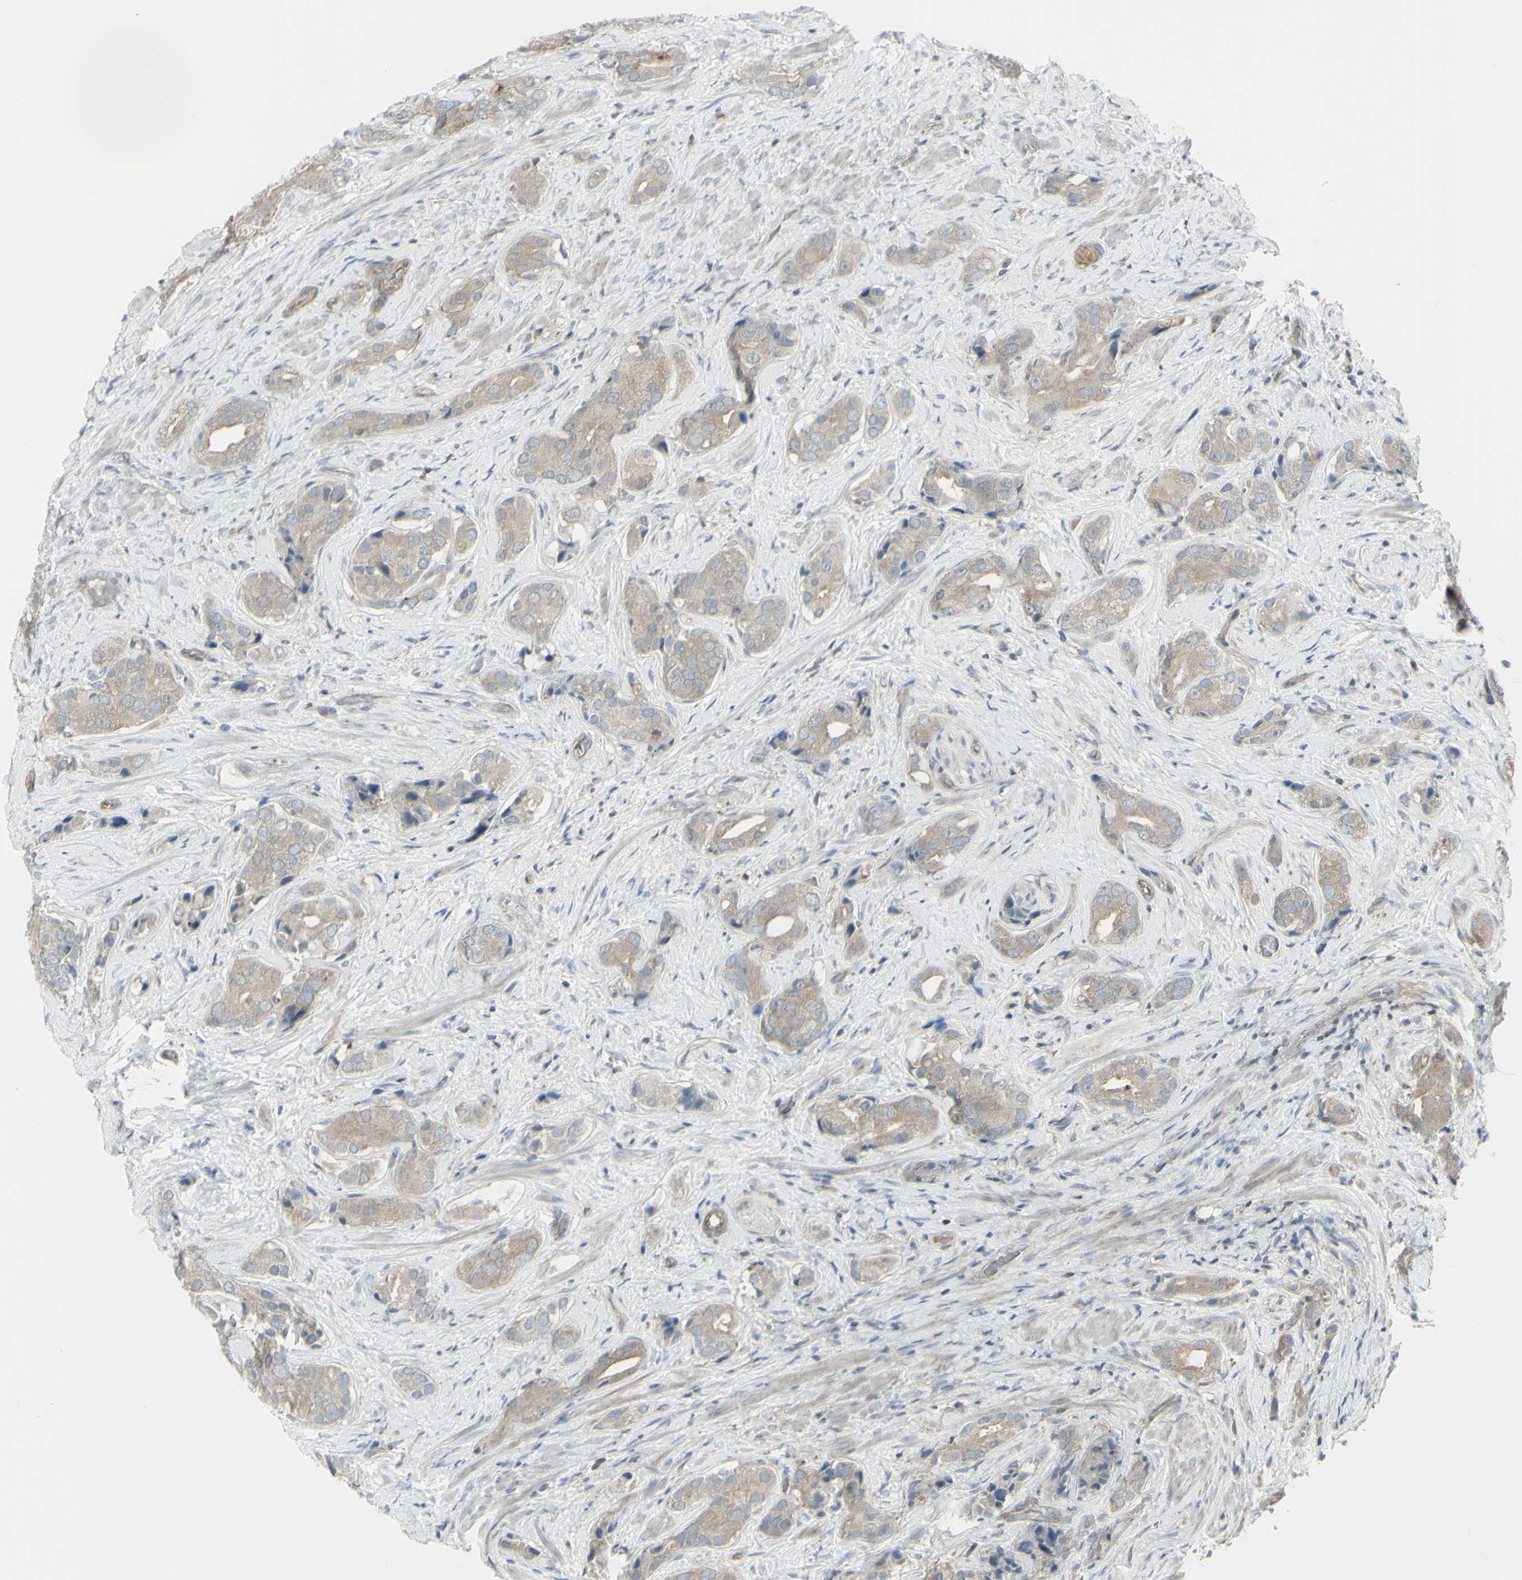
{"staining": {"intensity": "weak", "quantity": "<25%", "location": "cytoplasmic/membranous"}, "tissue": "prostate cancer", "cell_type": "Tumor cells", "image_type": "cancer", "snomed": [{"axis": "morphology", "description": "Adenocarcinoma, High grade"}, {"axis": "topography", "description": "Prostate"}], "caption": "The immunohistochemistry (IHC) photomicrograph has no significant staining in tumor cells of high-grade adenocarcinoma (prostate) tissue. (Brightfield microscopy of DAB IHC at high magnification).", "gene": "GALNT6", "patient": {"sex": "male", "age": 71}}